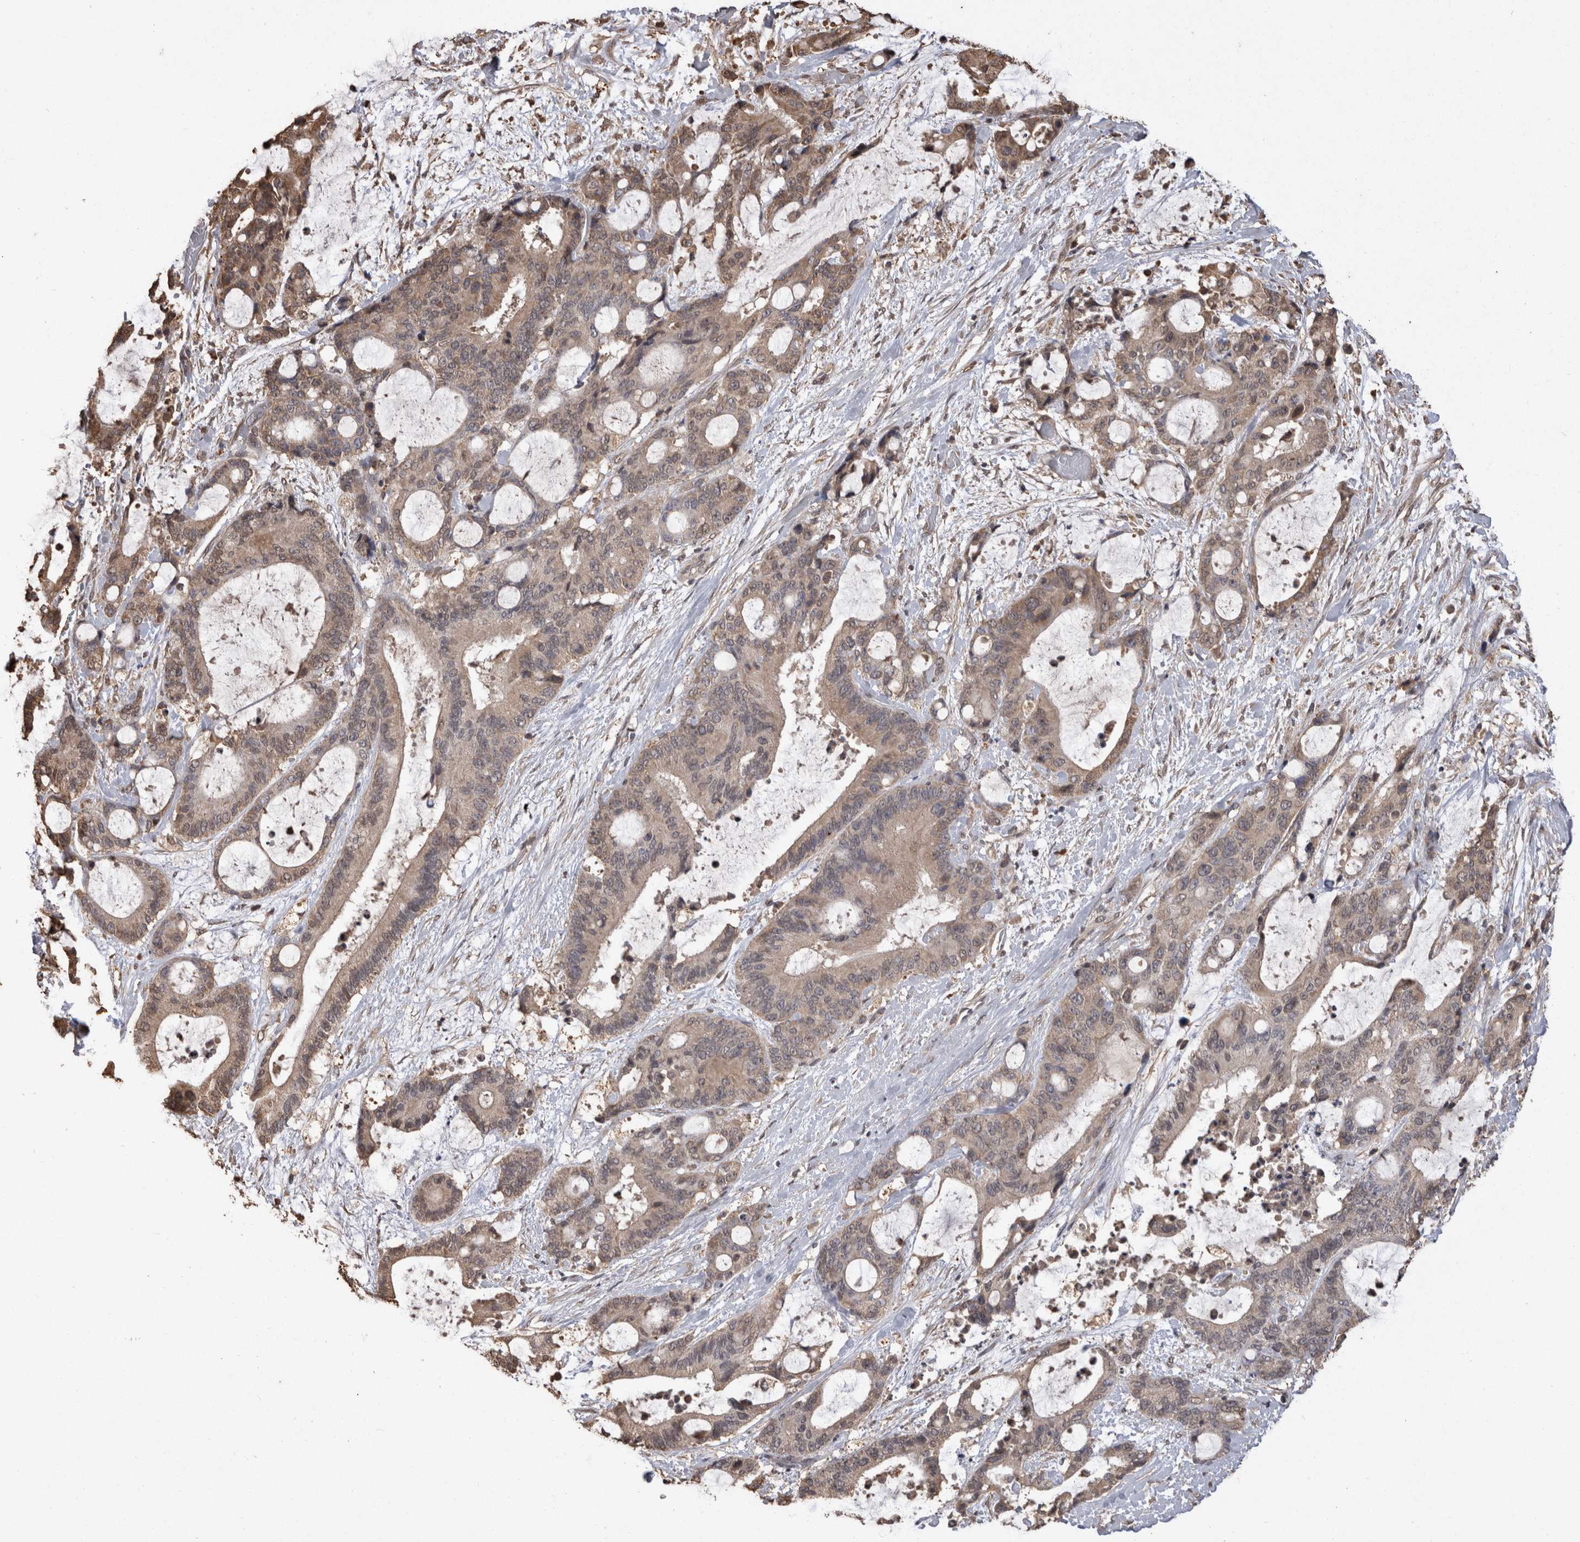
{"staining": {"intensity": "weak", "quantity": ">75%", "location": "cytoplasmic/membranous"}, "tissue": "liver cancer", "cell_type": "Tumor cells", "image_type": "cancer", "snomed": [{"axis": "morphology", "description": "Cholangiocarcinoma"}, {"axis": "topography", "description": "Liver"}], "caption": "This is a micrograph of immunohistochemistry staining of liver cancer (cholangiocarcinoma), which shows weak staining in the cytoplasmic/membranous of tumor cells.", "gene": "SOCS5", "patient": {"sex": "female", "age": 73}}